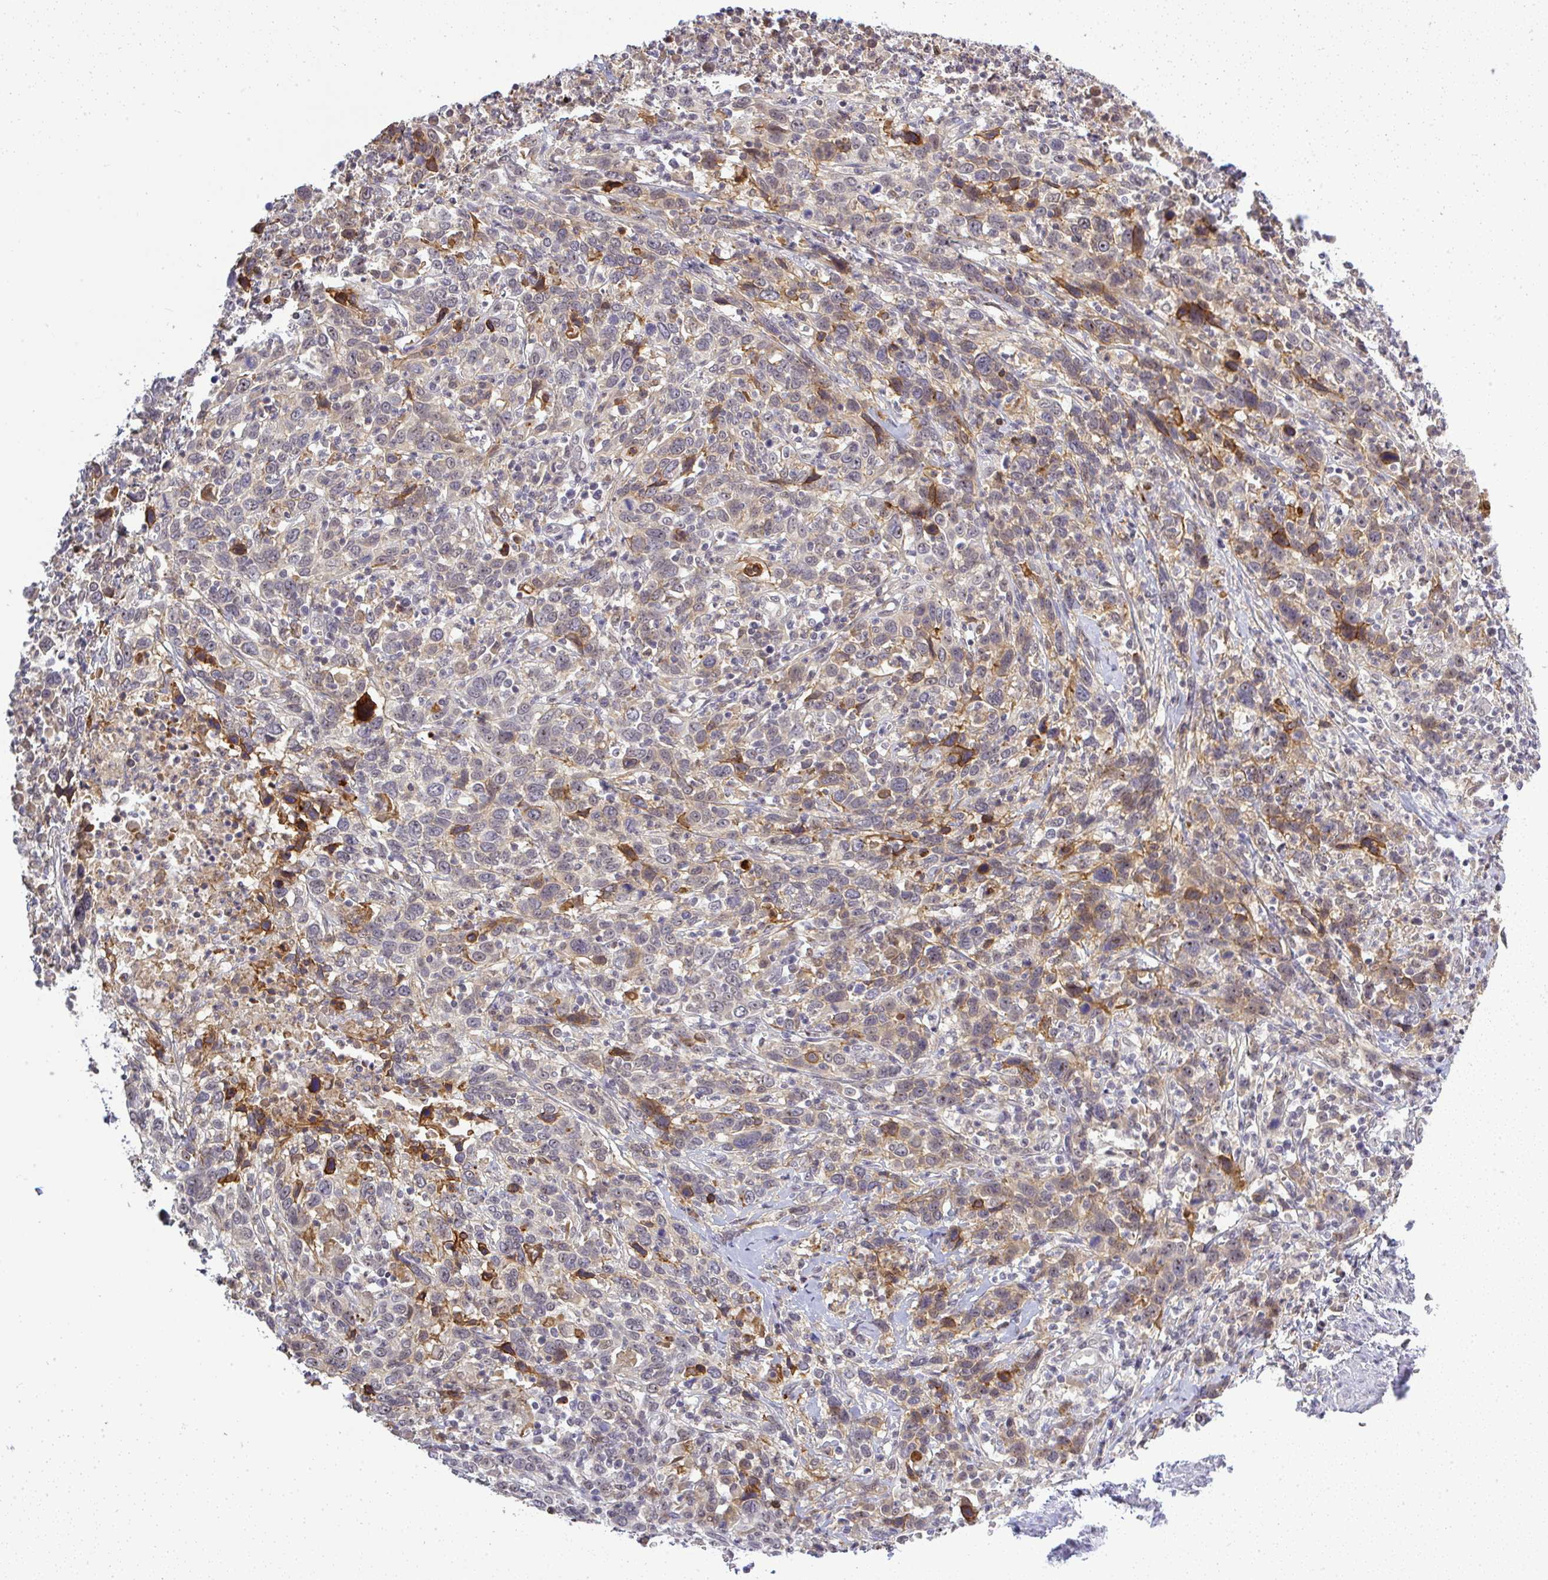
{"staining": {"intensity": "weak", "quantity": "<25%", "location": "cytoplasmic/membranous"}, "tissue": "cervical cancer", "cell_type": "Tumor cells", "image_type": "cancer", "snomed": [{"axis": "morphology", "description": "Squamous cell carcinoma, NOS"}, {"axis": "topography", "description": "Cervix"}], "caption": "Immunohistochemistry (IHC) of human cervical cancer reveals no positivity in tumor cells. Nuclei are stained in blue.", "gene": "FAM153A", "patient": {"sex": "female", "age": 46}}